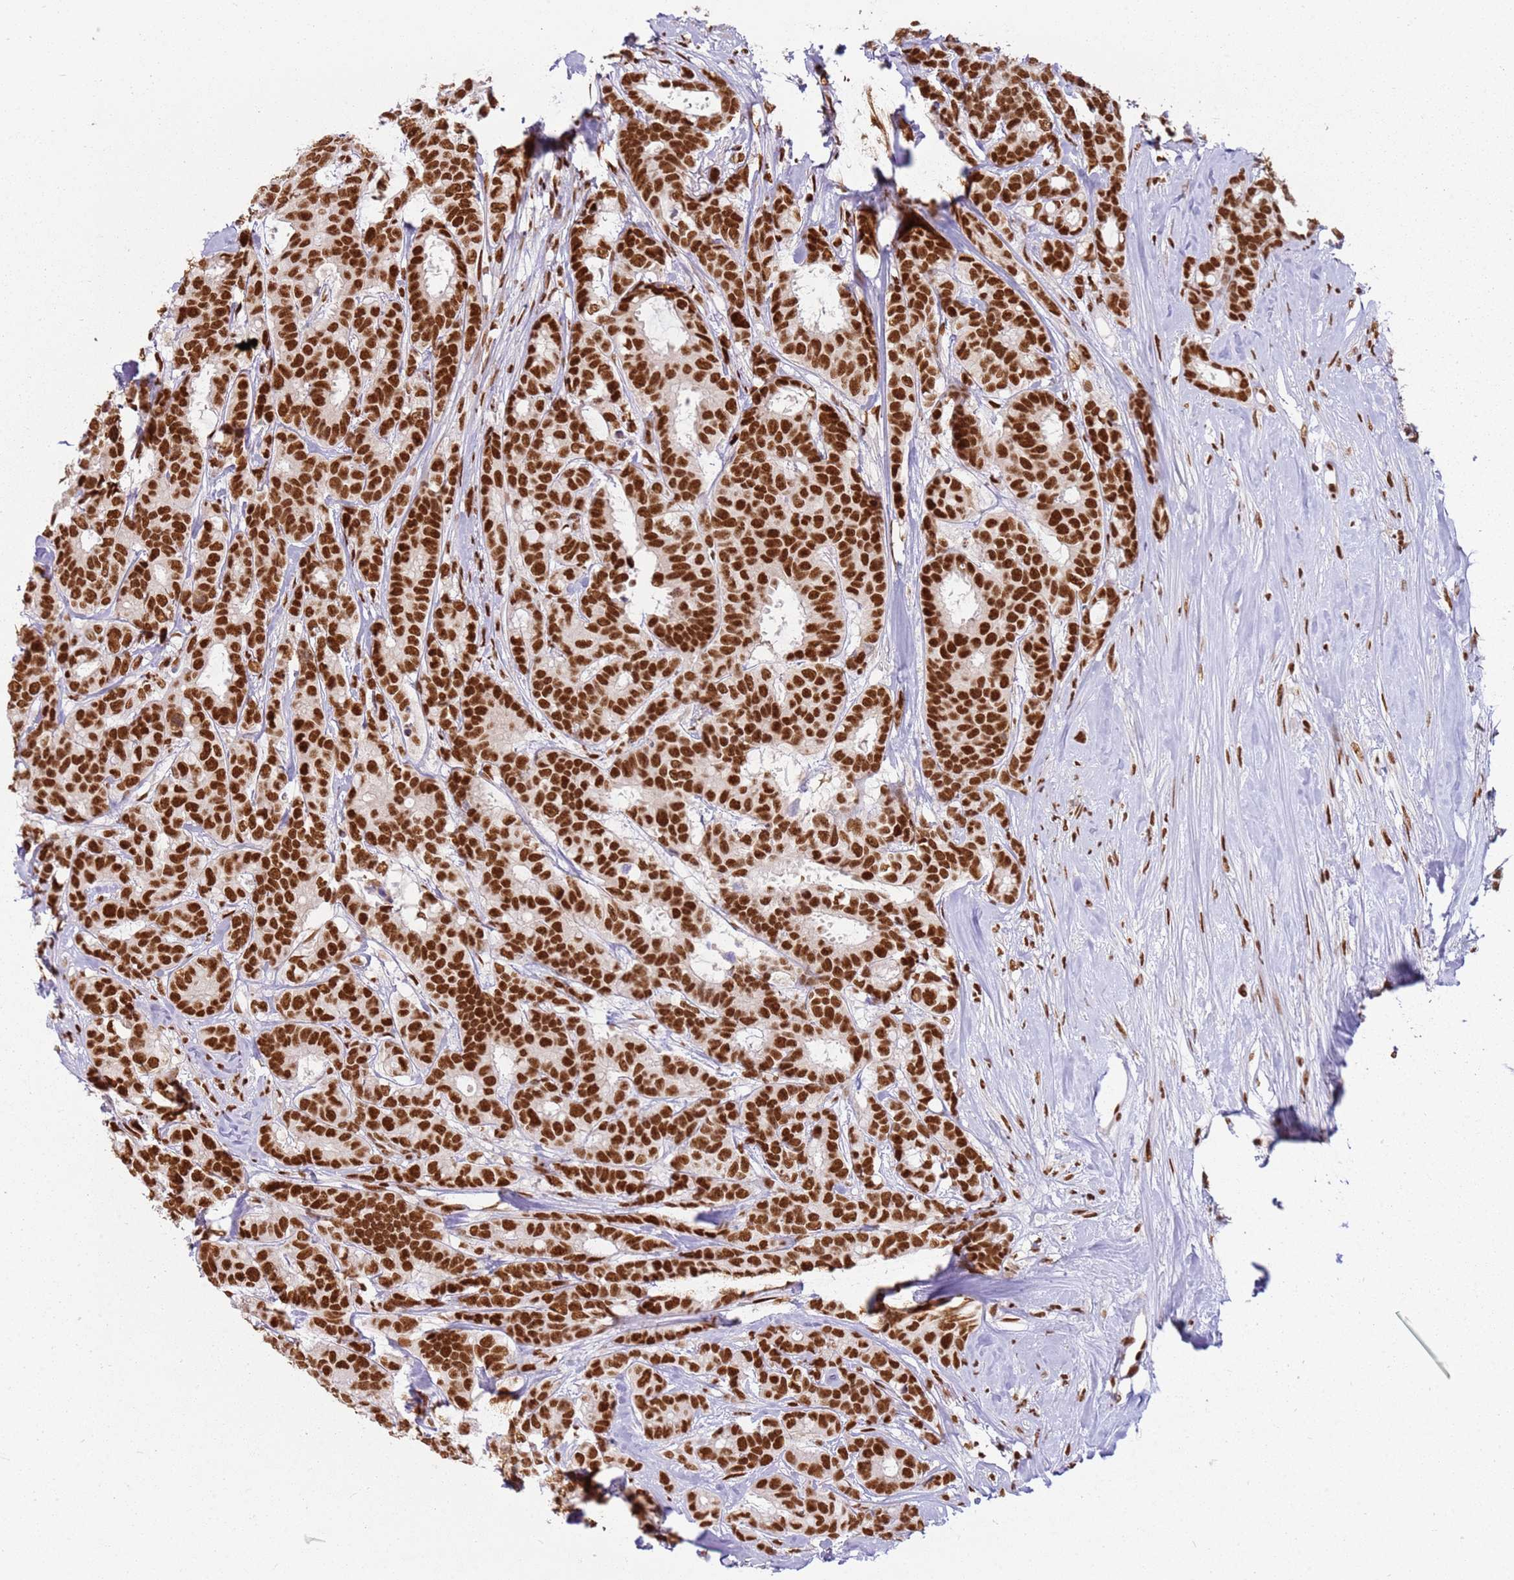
{"staining": {"intensity": "strong", "quantity": ">75%", "location": "nuclear"}, "tissue": "breast cancer", "cell_type": "Tumor cells", "image_type": "cancer", "snomed": [{"axis": "morphology", "description": "Duct carcinoma"}, {"axis": "topography", "description": "Breast"}], "caption": "Infiltrating ductal carcinoma (breast) stained for a protein reveals strong nuclear positivity in tumor cells. The staining is performed using DAB brown chromogen to label protein expression. The nuclei are counter-stained blue using hematoxylin.", "gene": "TENT4A", "patient": {"sex": "female", "age": 87}}